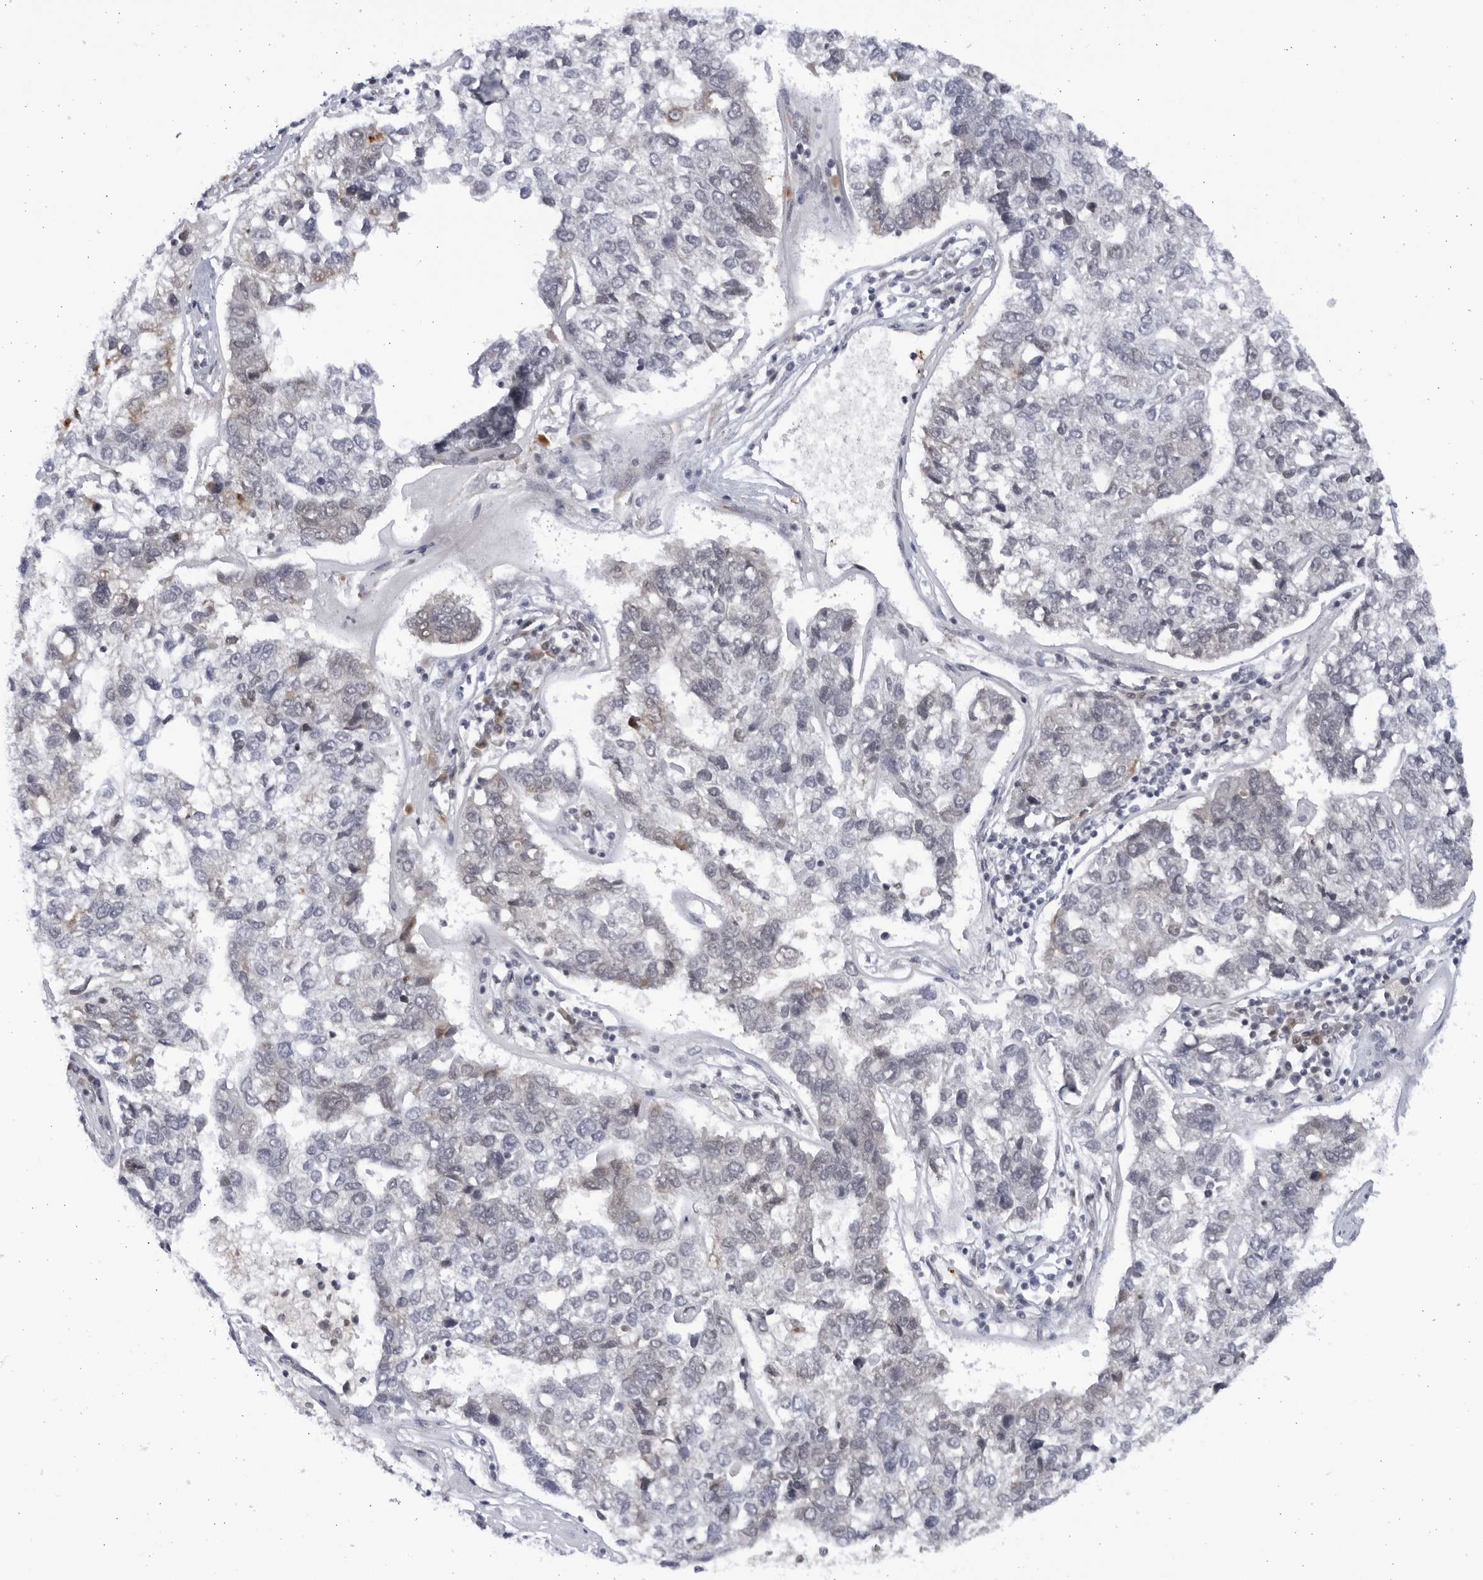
{"staining": {"intensity": "negative", "quantity": "none", "location": "none"}, "tissue": "pancreatic cancer", "cell_type": "Tumor cells", "image_type": "cancer", "snomed": [{"axis": "morphology", "description": "Adenocarcinoma, NOS"}, {"axis": "topography", "description": "Pancreas"}], "caption": "Pancreatic cancer stained for a protein using IHC reveals no positivity tumor cells.", "gene": "SLC25A22", "patient": {"sex": "female", "age": 61}}